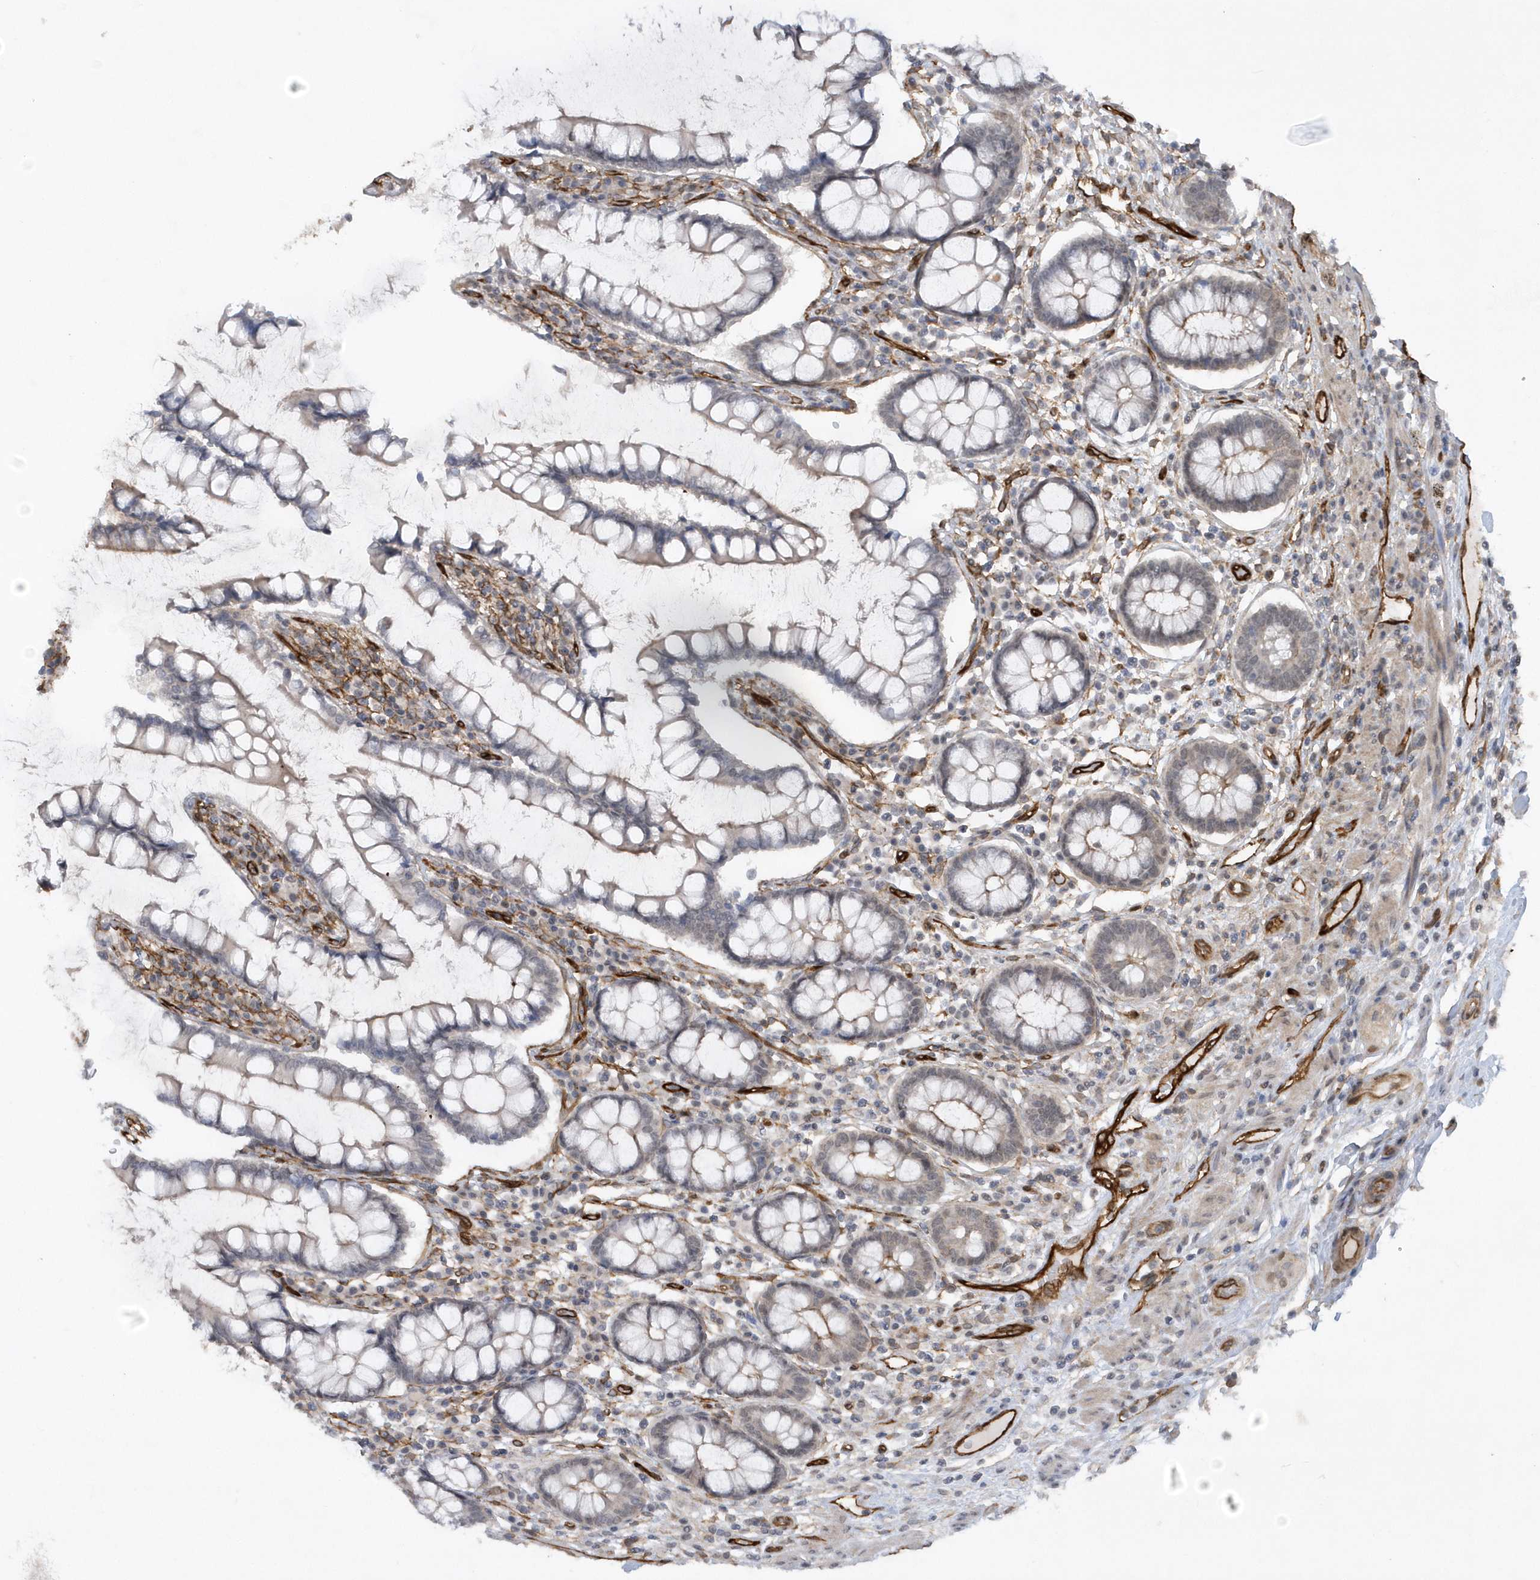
{"staining": {"intensity": "strong", "quantity": ">75%", "location": "cytoplasmic/membranous"}, "tissue": "colon", "cell_type": "Endothelial cells", "image_type": "normal", "snomed": [{"axis": "morphology", "description": "Normal tissue, NOS"}, {"axis": "topography", "description": "Colon"}], "caption": "Human colon stained with a brown dye reveals strong cytoplasmic/membranous positive expression in about >75% of endothelial cells.", "gene": "RAI14", "patient": {"sex": "female", "age": 79}}